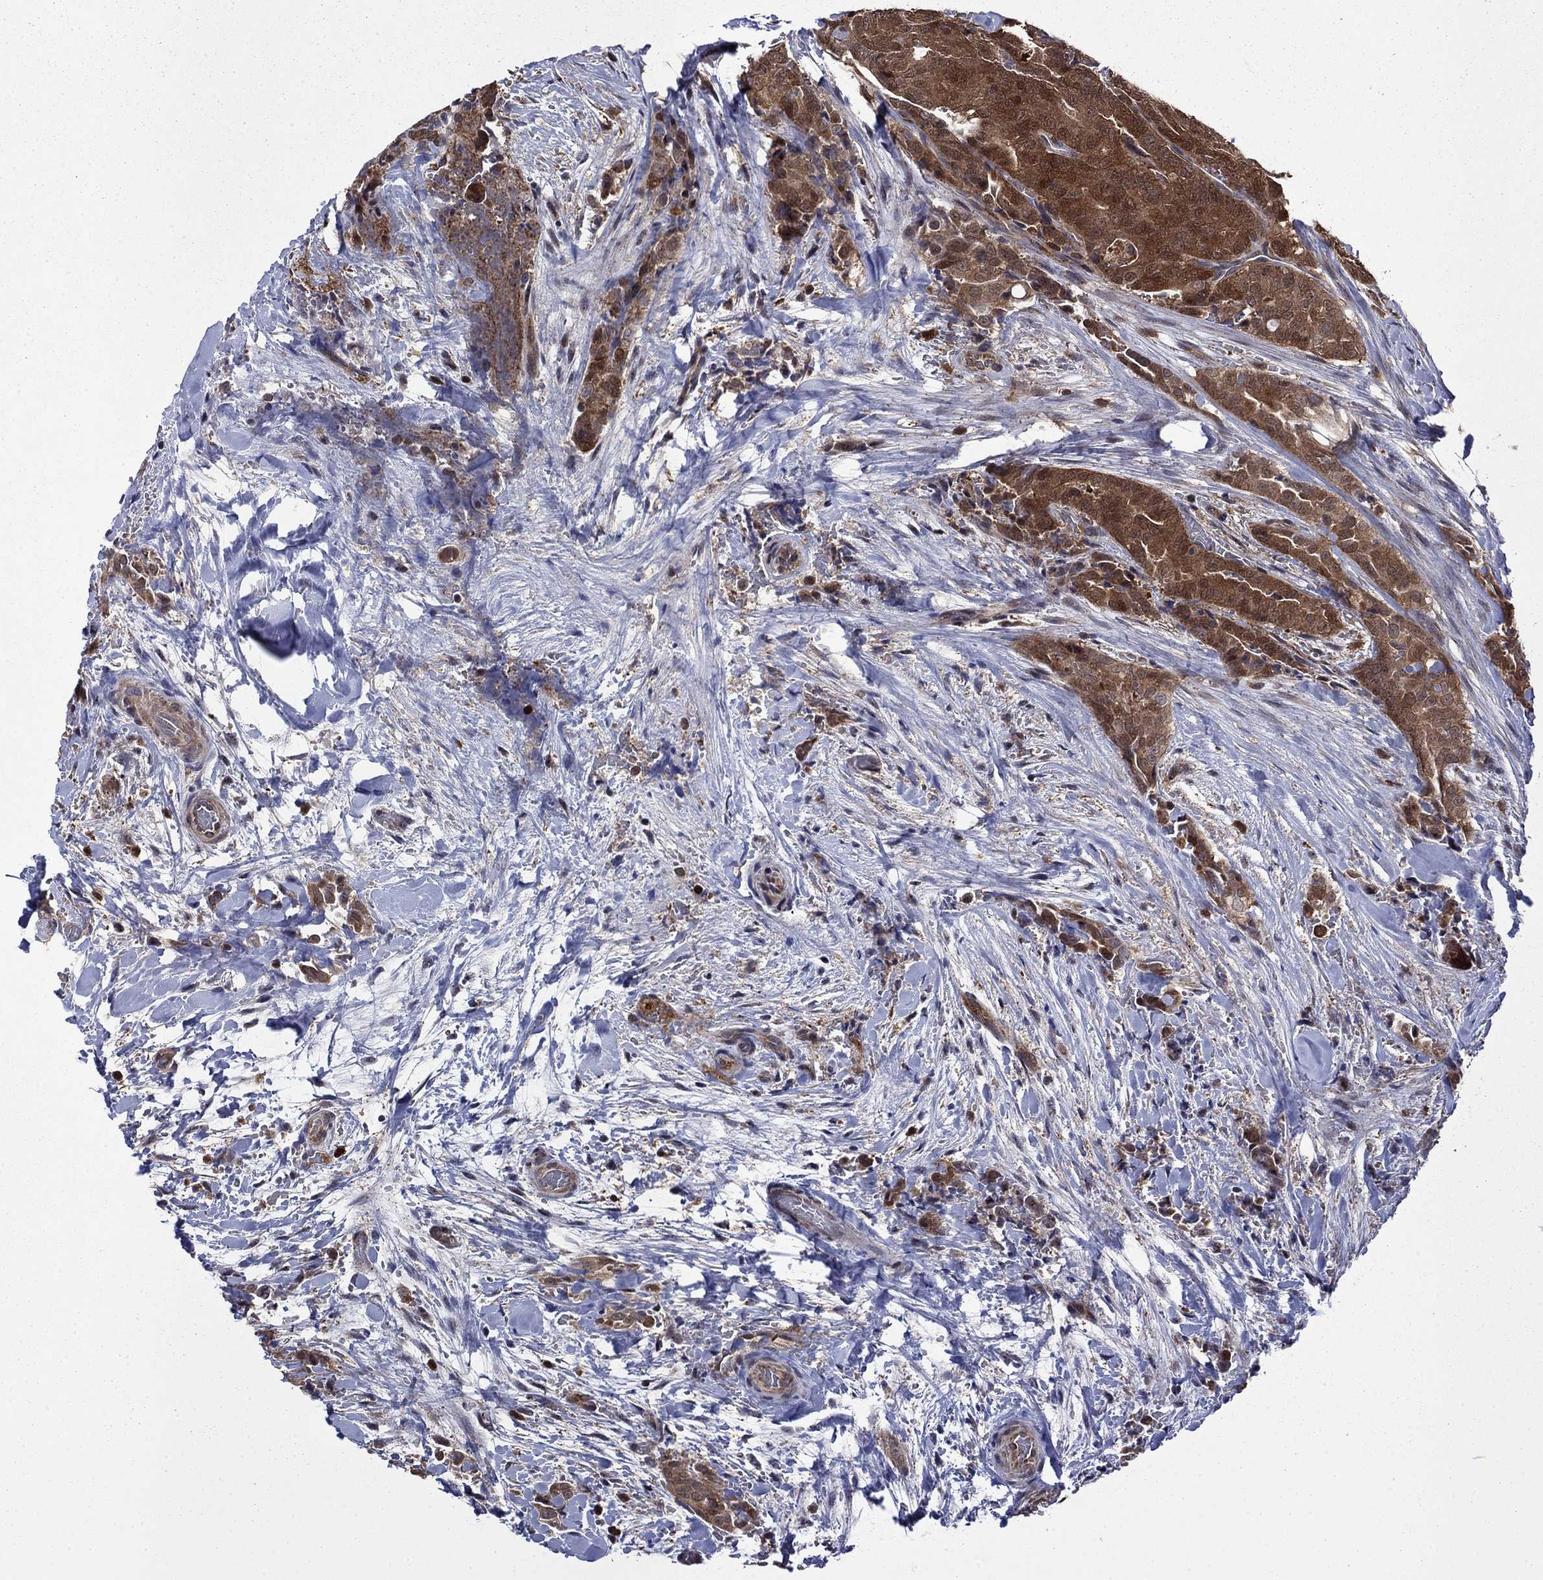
{"staining": {"intensity": "moderate", "quantity": ">75%", "location": "cytoplasmic/membranous"}, "tissue": "thyroid cancer", "cell_type": "Tumor cells", "image_type": "cancer", "snomed": [{"axis": "morphology", "description": "Papillary adenocarcinoma, NOS"}, {"axis": "topography", "description": "Thyroid gland"}], "caption": "Immunohistochemical staining of human thyroid cancer shows medium levels of moderate cytoplasmic/membranous protein staining in approximately >75% of tumor cells. (DAB (3,3'-diaminobenzidine) IHC, brown staining for protein, blue staining for nuclei).", "gene": "TPMT", "patient": {"sex": "male", "age": 61}}